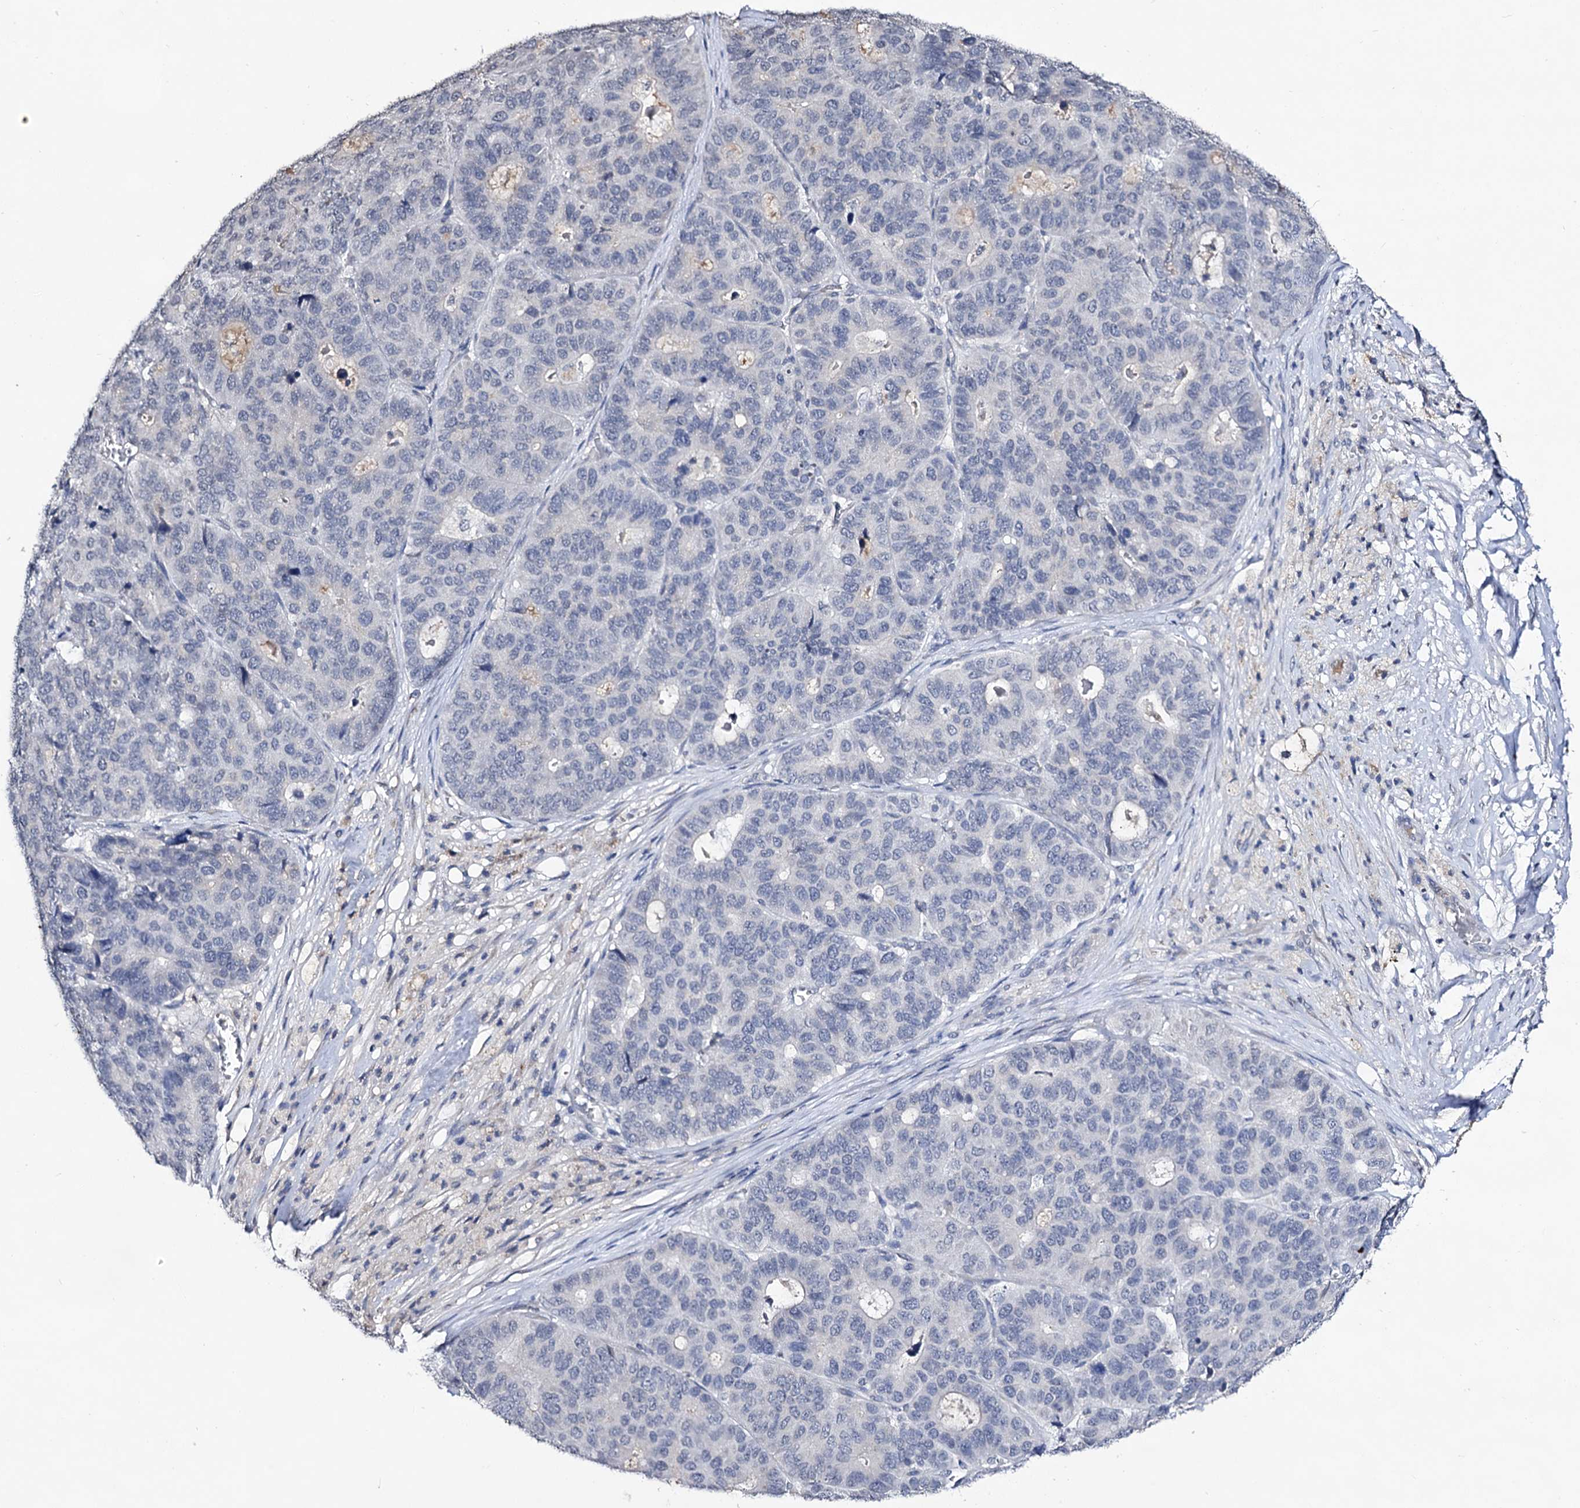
{"staining": {"intensity": "negative", "quantity": "none", "location": "none"}, "tissue": "pancreatic cancer", "cell_type": "Tumor cells", "image_type": "cancer", "snomed": [{"axis": "morphology", "description": "Adenocarcinoma, NOS"}, {"axis": "topography", "description": "Pancreas"}], "caption": "IHC of adenocarcinoma (pancreatic) demonstrates no expression in tumor cells.", "gene": "PLIN1", "patient": {"sex": "male", "age": 50}}